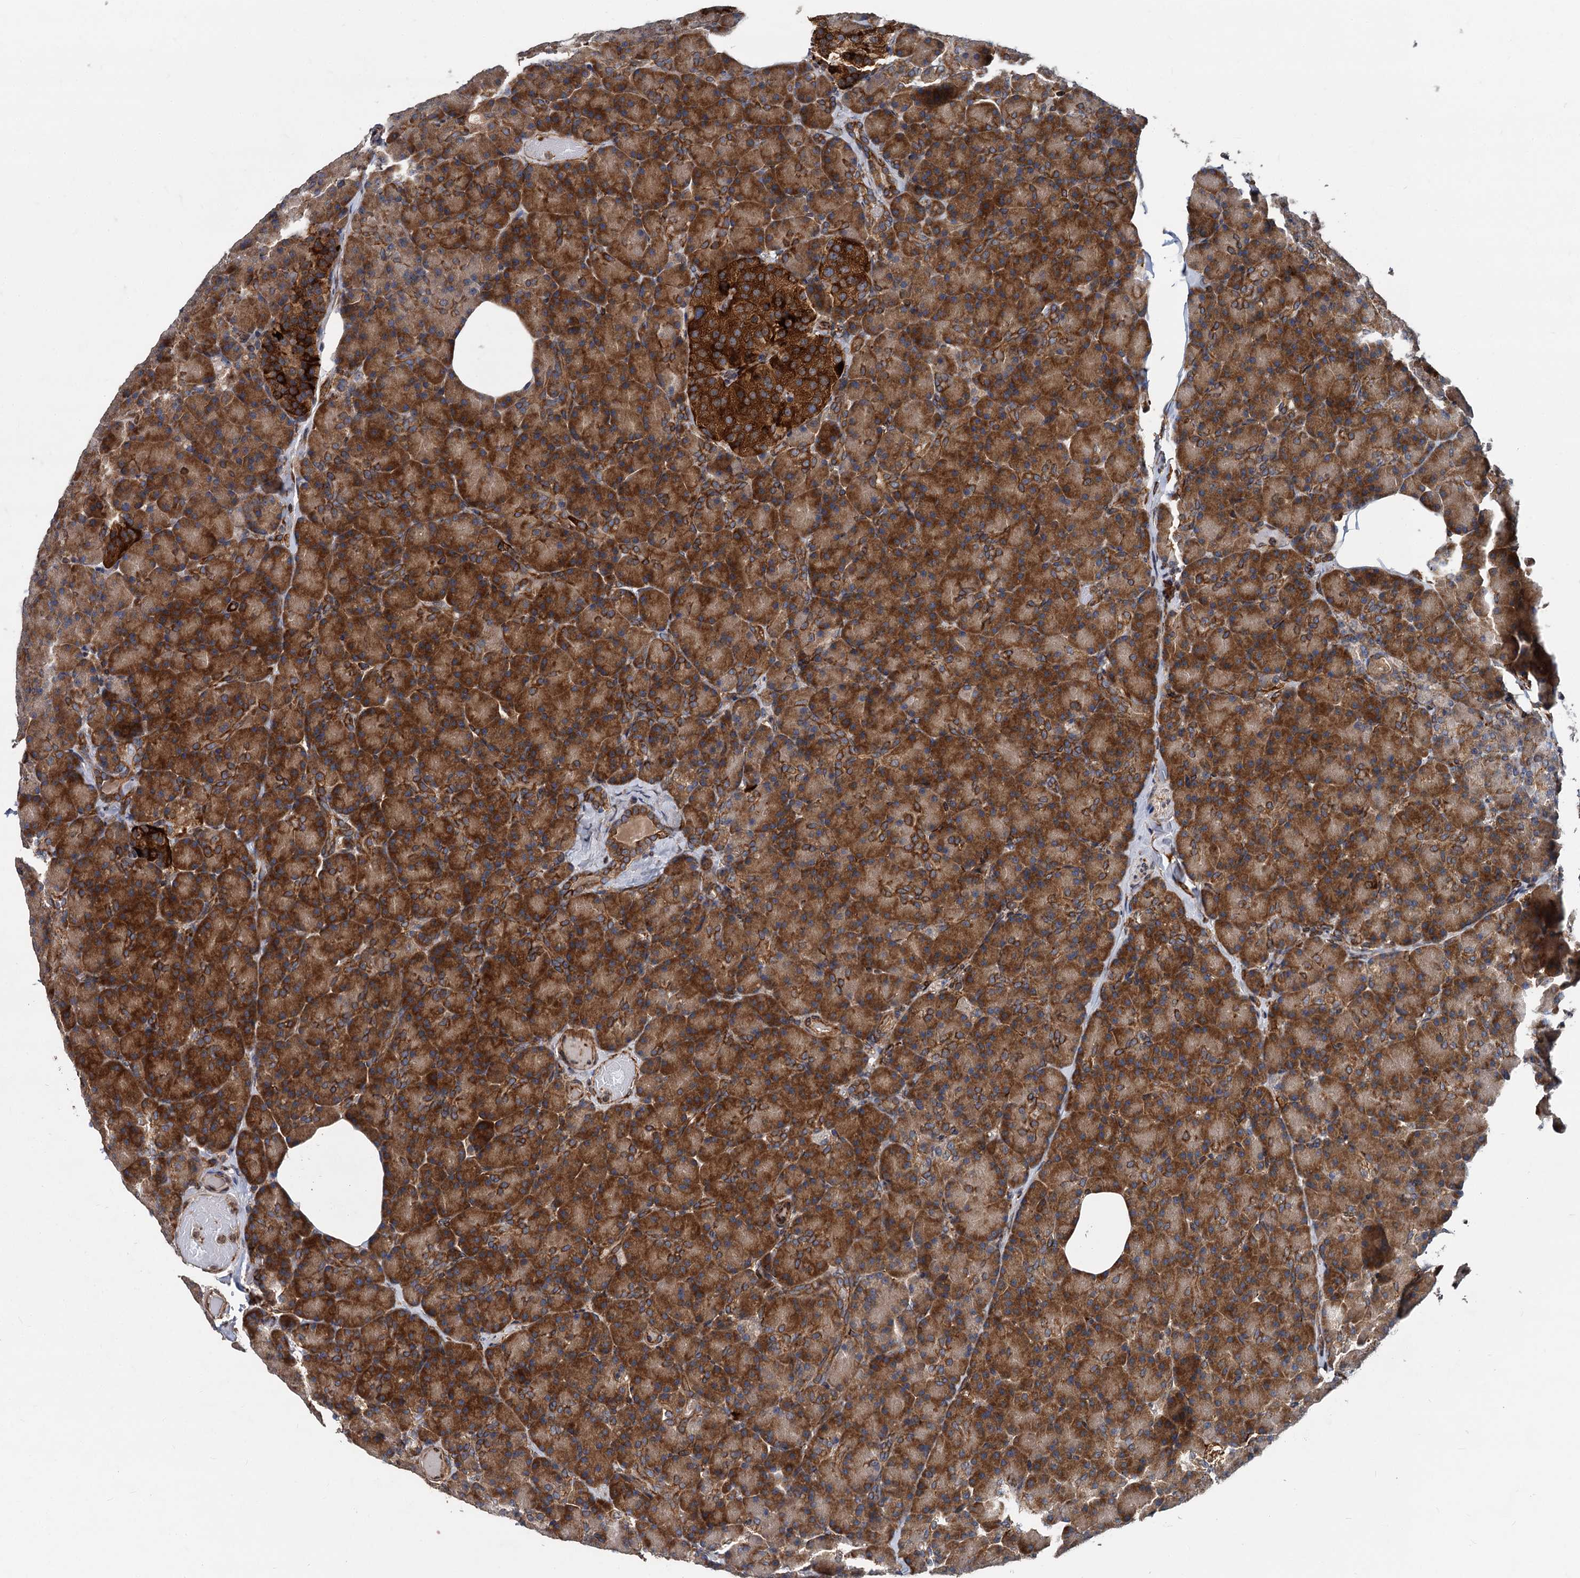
{"staining": {"intensity": "strong", "quantity": ">75%", "location": "cytoplasmic/membranous"}, "tissue": "pancreas", "cell_type": "Exocrine glandular cells", "image_type": "normal", "snomed": [{"axis": "morphology", "description": "Normal tissue, NOS"}, {"axis": "topography", "description": "Pancreas"}], "caption": "Immunohistochemical staining of unremarkable human pancreas exhibits strong cytoplasmic/membranous protein positivity in approximately >75% of exocrine glandular cells. (brown staining indicates protein expression, while blue staining denotes nuclei).", "gene": "STIM1", "patient": {"sex": "female", "age": 43}}